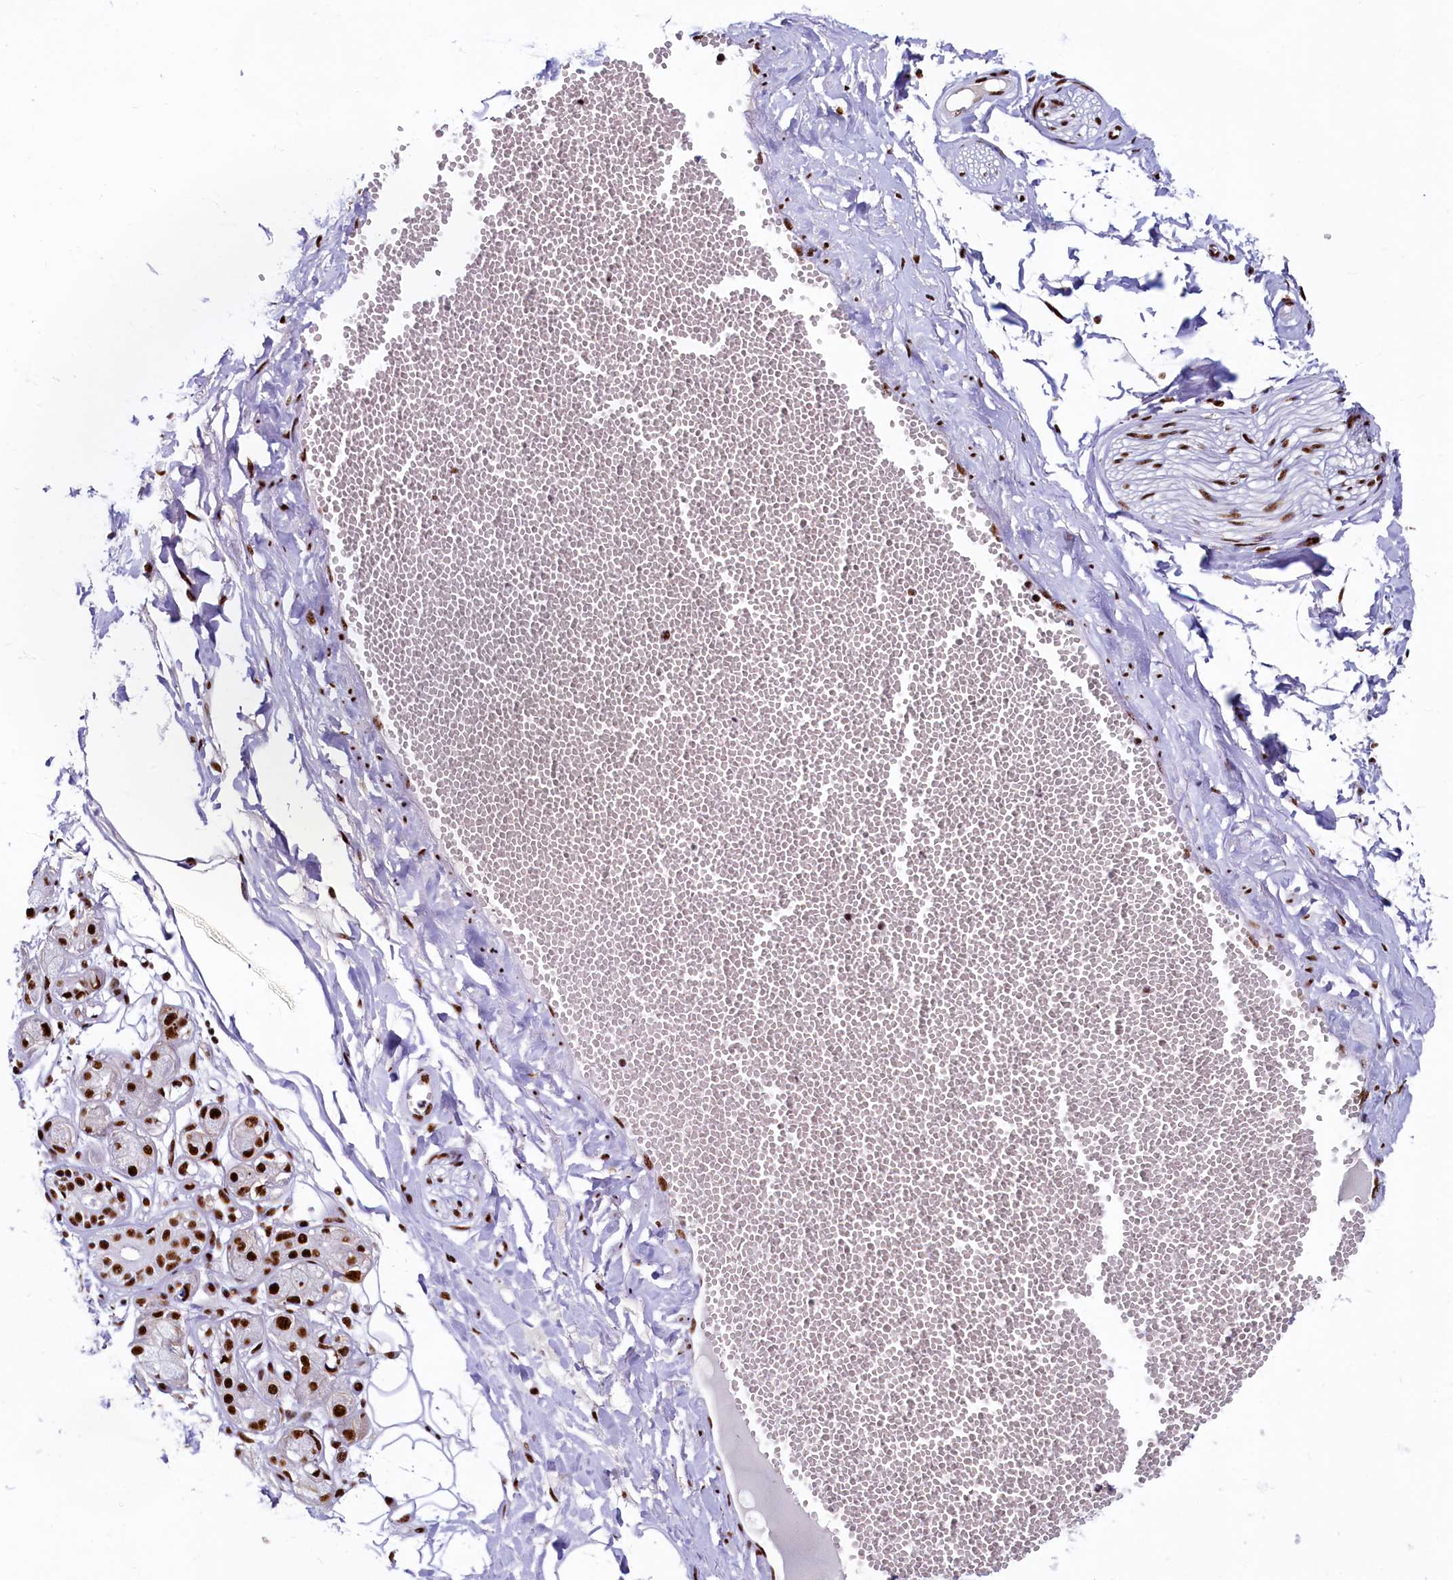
{"staining": {"intensity": "moderate", "quantity": "25%-75%", "location": "nuclear"}, "tissue": "soft tissue", "cell_type": "Chondrocytes", "image_type": "normal", "snomed": [{"axis": "morphology", "description": "Normal tissue, NOS"}, {"axis": "morphology", "description": "Inflammation, NOS"}, {"axis": "topography", "description": "Salivary gland"}, {"axis": "topography", "description": "Peripheral nerve tissue"}], "caption": "Immunohistochemical staining of unremarkable human soft tissue shows 25%-75% levels of moderate nuclear protein staining in about 25%-75% of chondrocytes. The staining was performed using DAB, with brown indicating positive protein expression. Nuclei are stained blue with hematoxylin.", "gene": "SRRM2", "patient": {"sex": "female", "age": 75}}